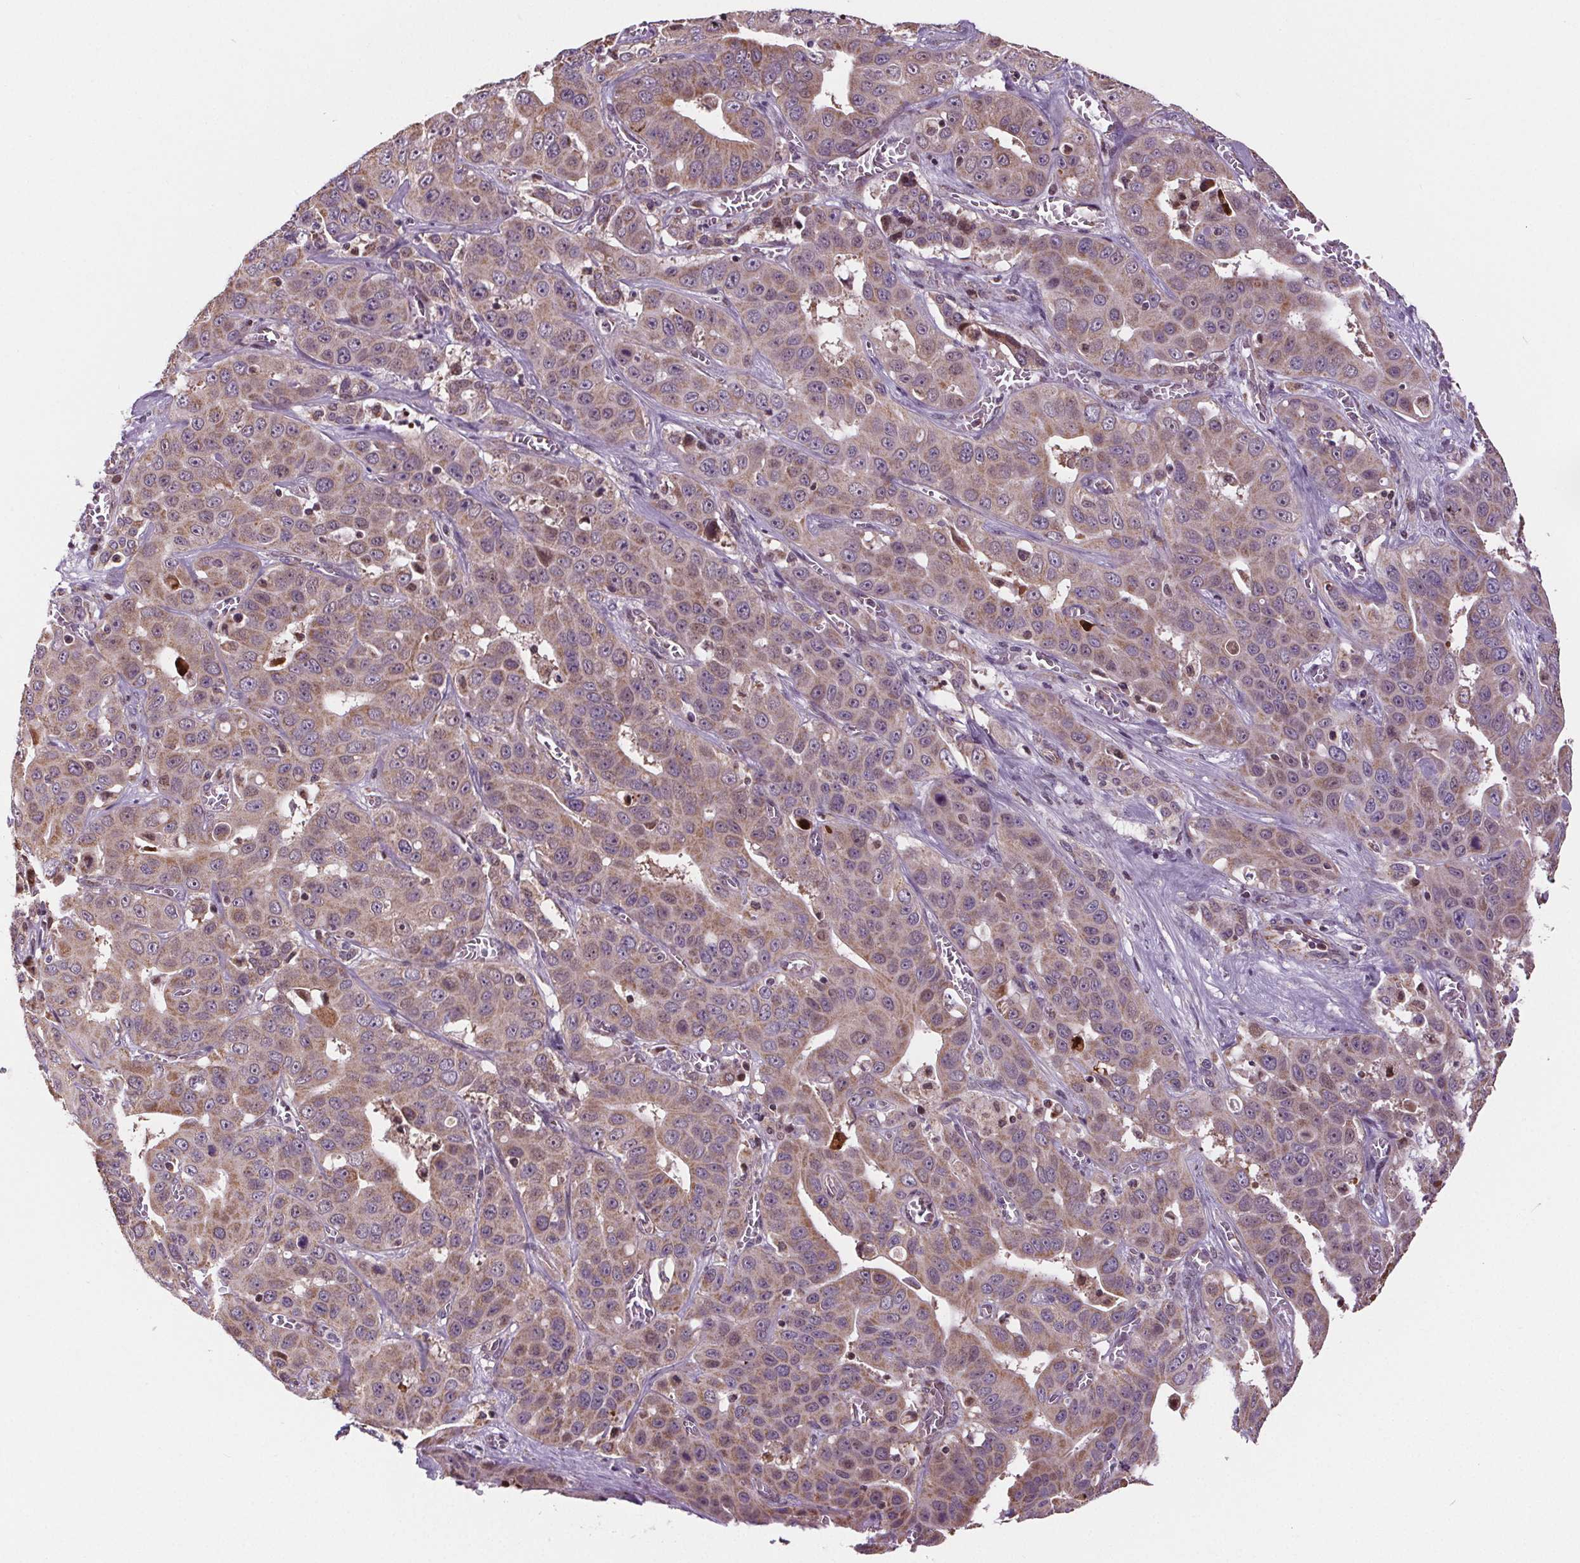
{"staining": {"intensity": "weak", "quantity": ">75%", "location": "cytoplasmic/membranous"}, "tissue": "liver cancer", "cell_type": "Tumor cells", "image_type": "cancer", "snomed": [{"axis": "morphology", "description": "Cholangiocarcinoma"}, {"axis": "topography", "description": "Liver"}], "caption": "Cholangiocarcinoma (liver) tissue displays weak cytoplasmic/membranous expression in about >75% of tumor cells (DAB (3,3'-diaminobenzidine) IHC, brown staining for protein, blue staining for nuclei).", "gene": "SUCLA2", "patient": {"sex": "female", "age": 52}}